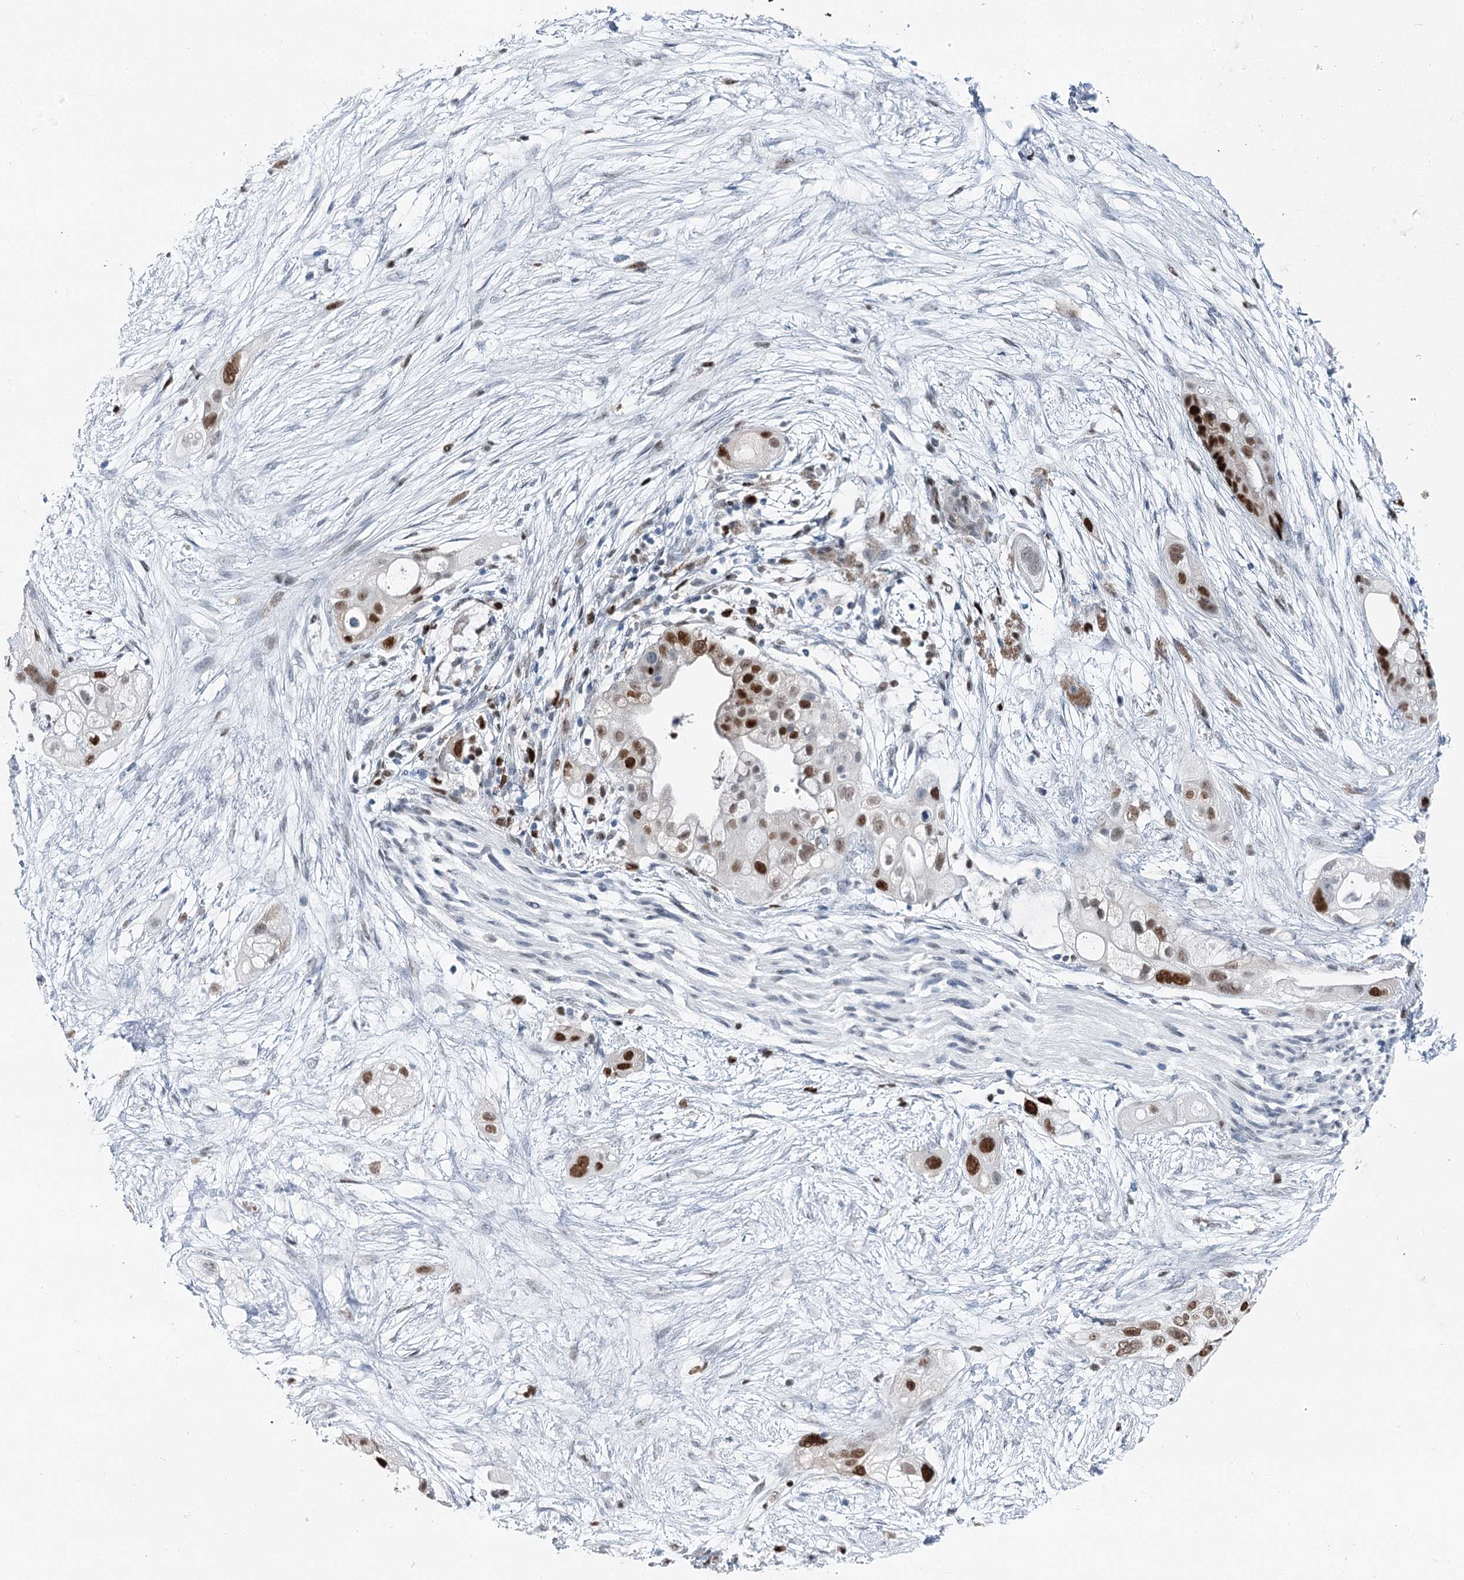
{"staining": {"intensity": "strong", "quantity": "25%-75%", "location": "nuclear"}, "tissue": "pancreatic cancer", "cell_type": "Tumor cells", "image_type": "cancer", "snomed": [{"axis": "morphology", "description": "Adenocarcinoma, NOS"}, {"axis": "topography", "description": "Pancreas"}], "caption": "Protein staining shows strong nuclear staining in approximately 25%-75% of tumor cells in pancreatic cancer (adenocarcinoma).", "gene": "HAT1", "patient": {"sex": "male", "age": 53}}